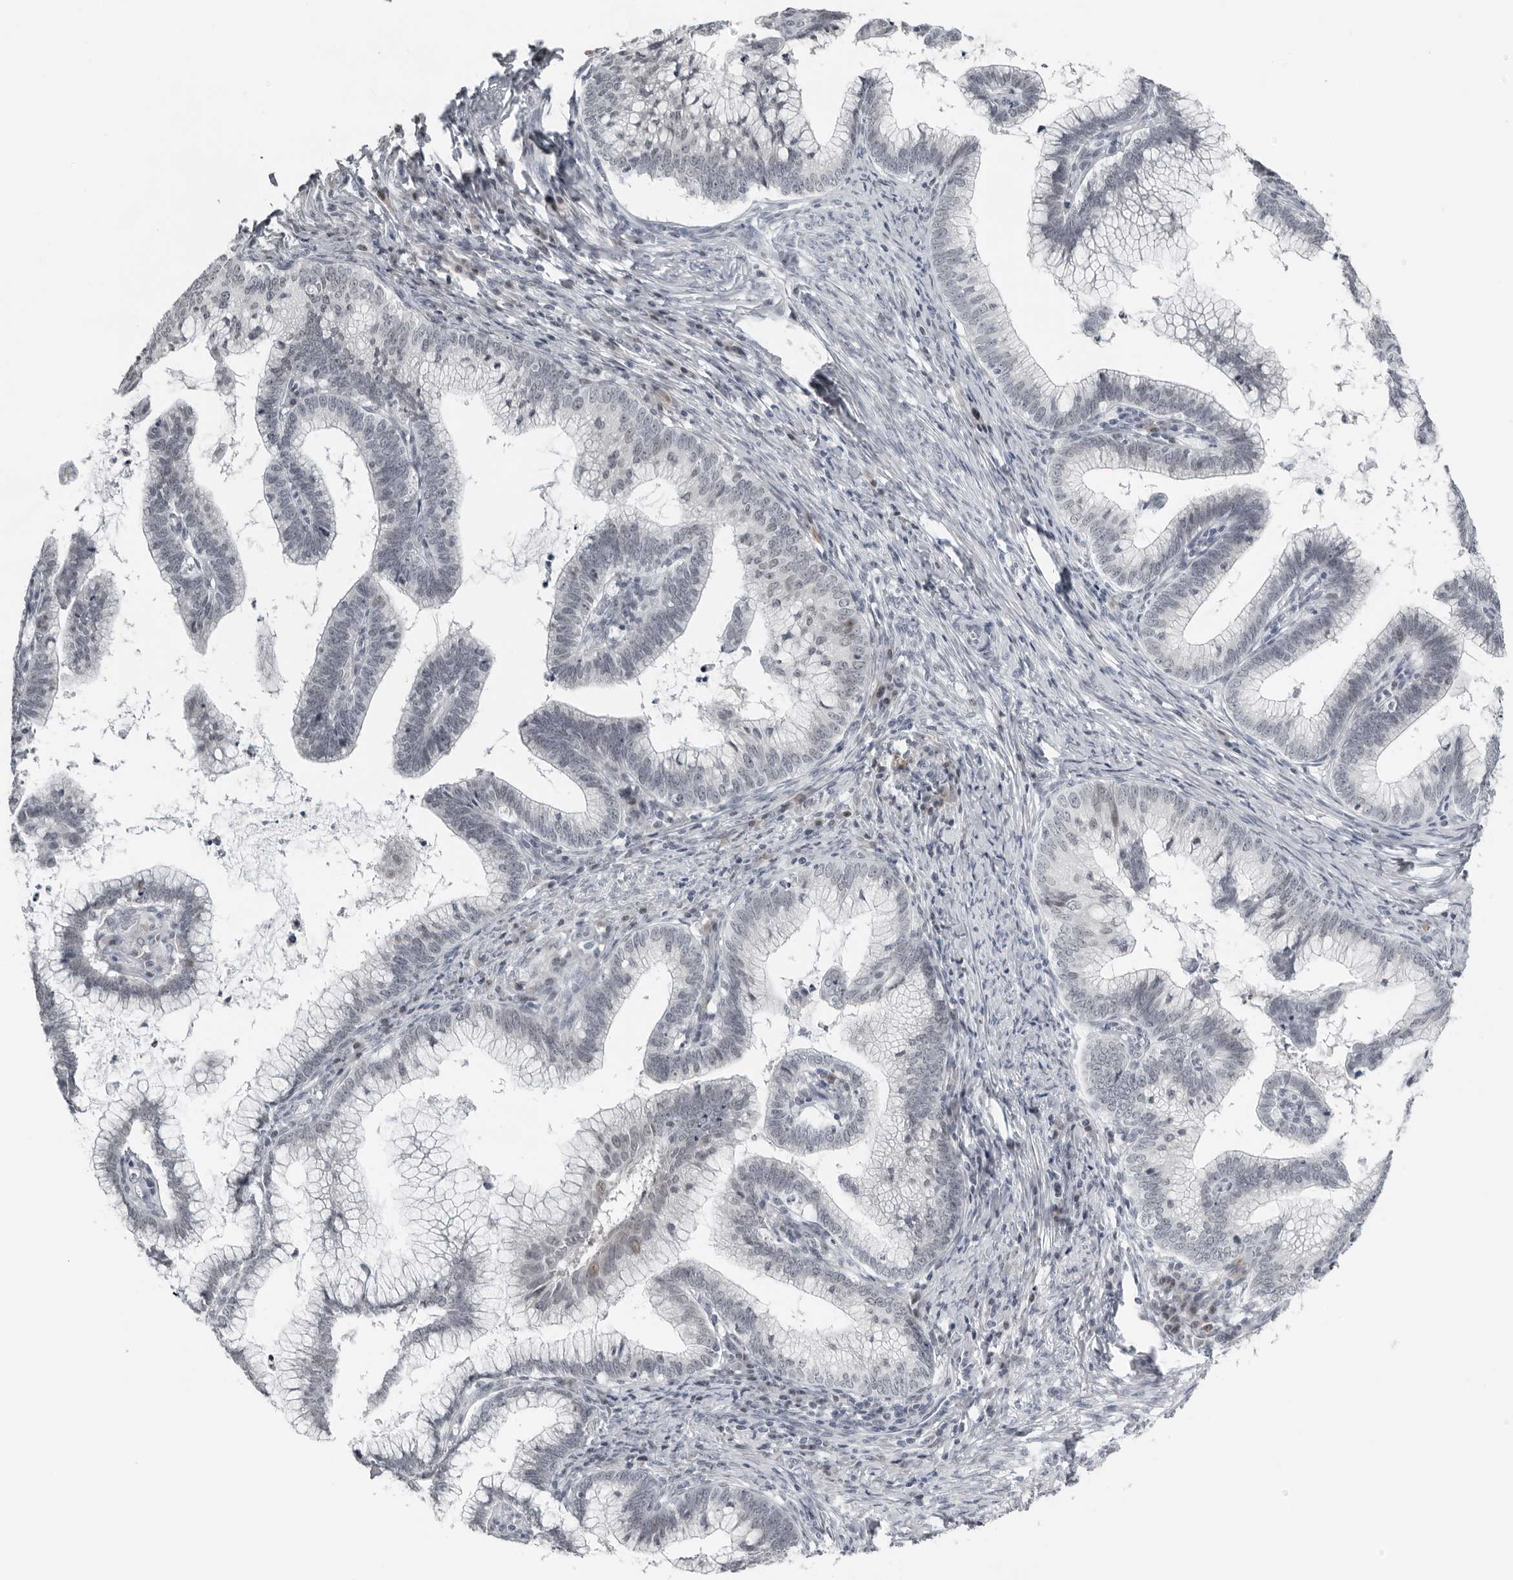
{"staining": {"intensity": "negative", "quantity": "none", "location": "none"}, "tissue": "cervical cancer", "cell_type": "Tumor cells", "image_type": "cancer", "snomed": [{"axis": "morphology", "description": "Adenocarcinoma, NOS"}, {"axis": "topography", "description": "Cervix"}], "caption": "High magnification brightfield microscopy of cervical adenocarcinoma stained with DAB (3,3'-diaminobenzidine) (brown) and counterstained with hematoxylin (blue): tumor cells show no significant positivity.", "gene": "PPP1R42", "patient": {"sex": "female", "age": 36}}